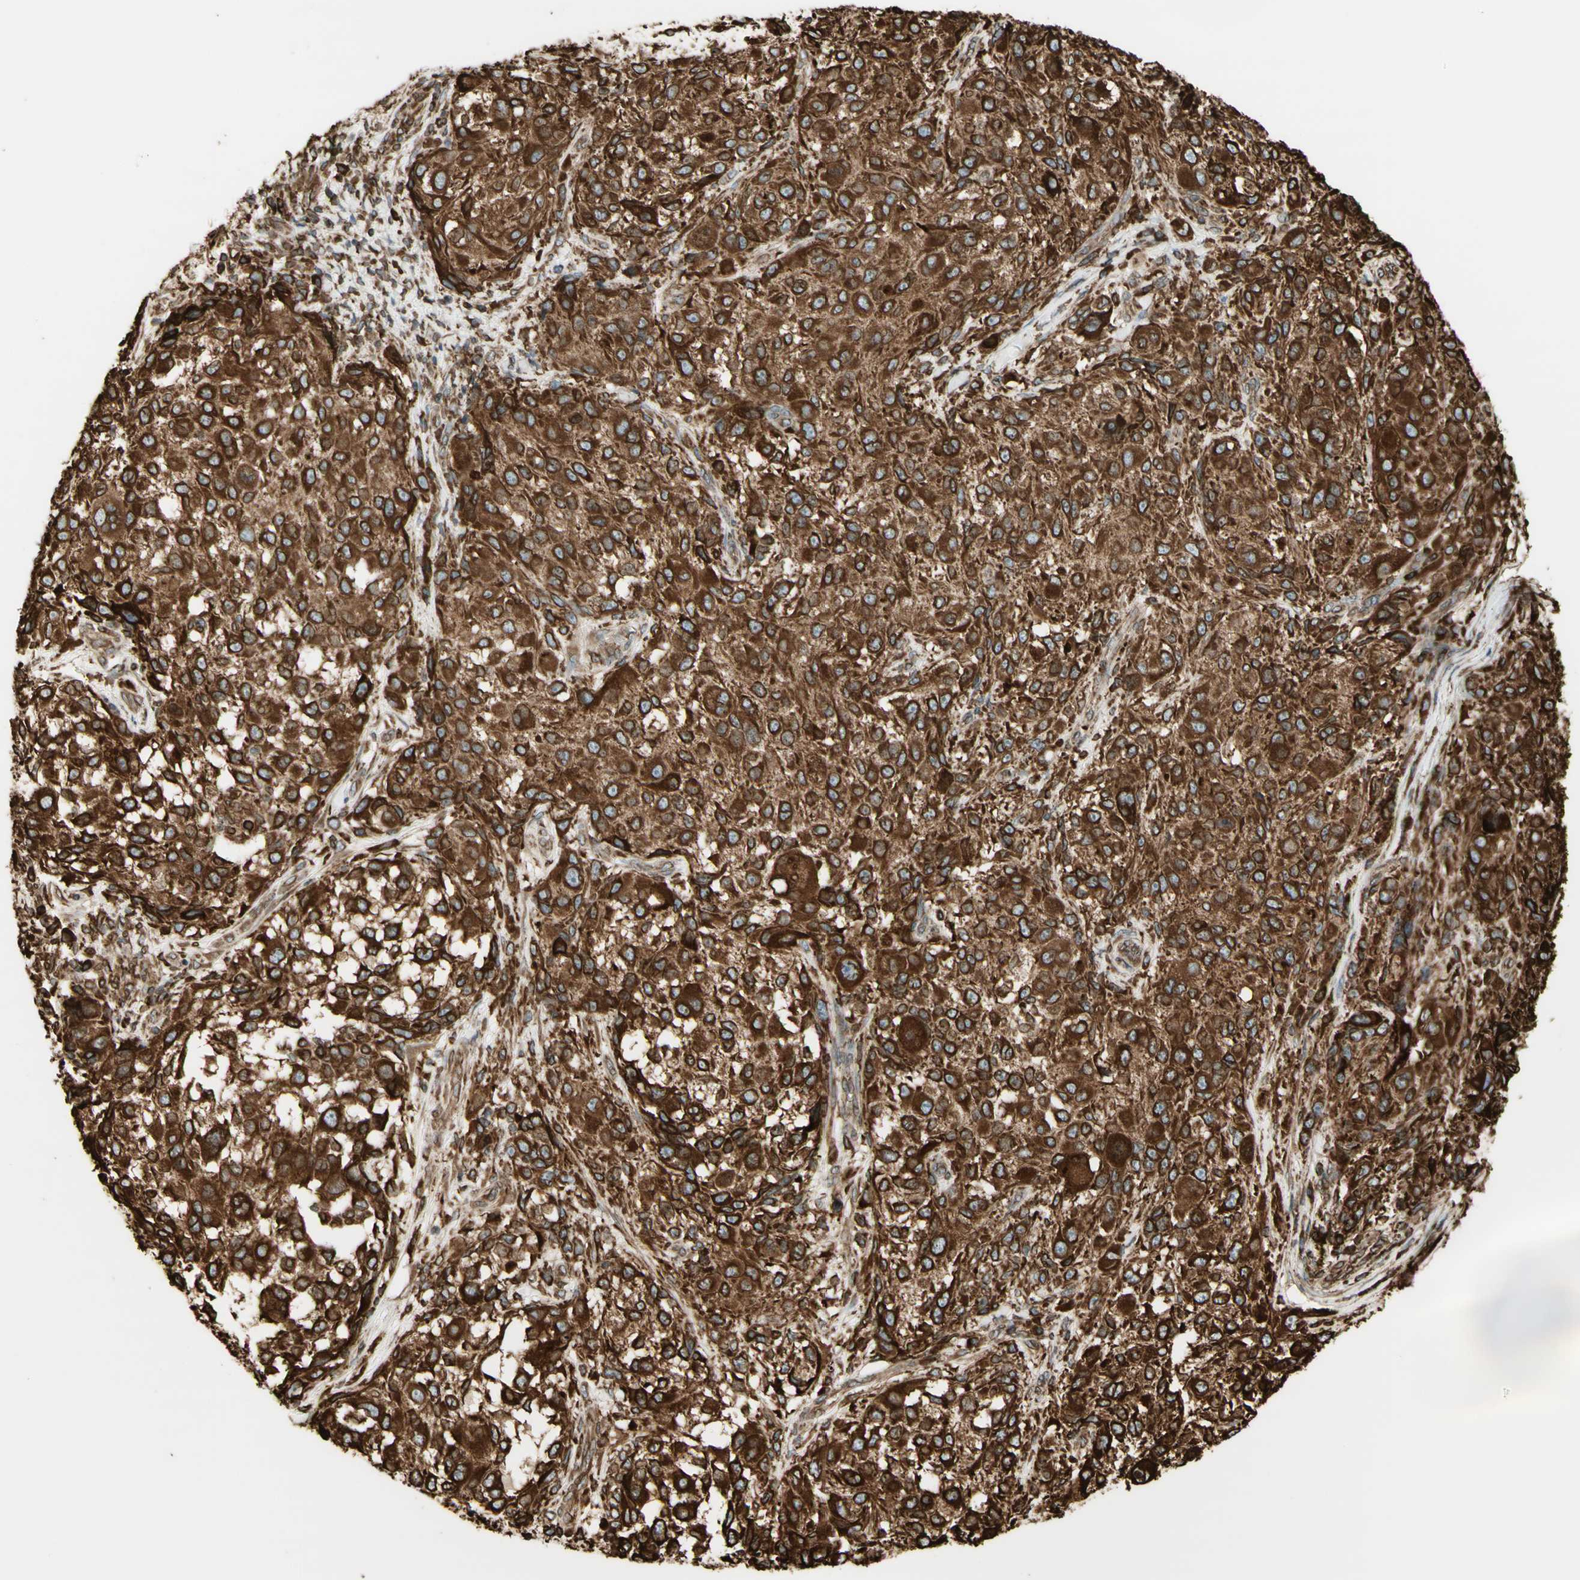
{"staining": {"intensity": "strong", "quantity": ">75%", "location": "cytoplasmic/membranous"}, "tissue": "melanoma", "cell_type": "Tumor cells", "image_type": "cancer", "snomed": [{"axis": "morphology", "description": "Necrosis, NOS"}, {"axis": "morphology", "description": "Malignant melanoma, NOS"}, {"axis": "topography", "description": "Skin"}], "caption": "The immunohistochemical stain labels strong cytoplasmic/membranous staining in tumor cells of malignant melanoma tissue.", "gene": "CANX", "patient": {"sex": "female", "age": 87}}